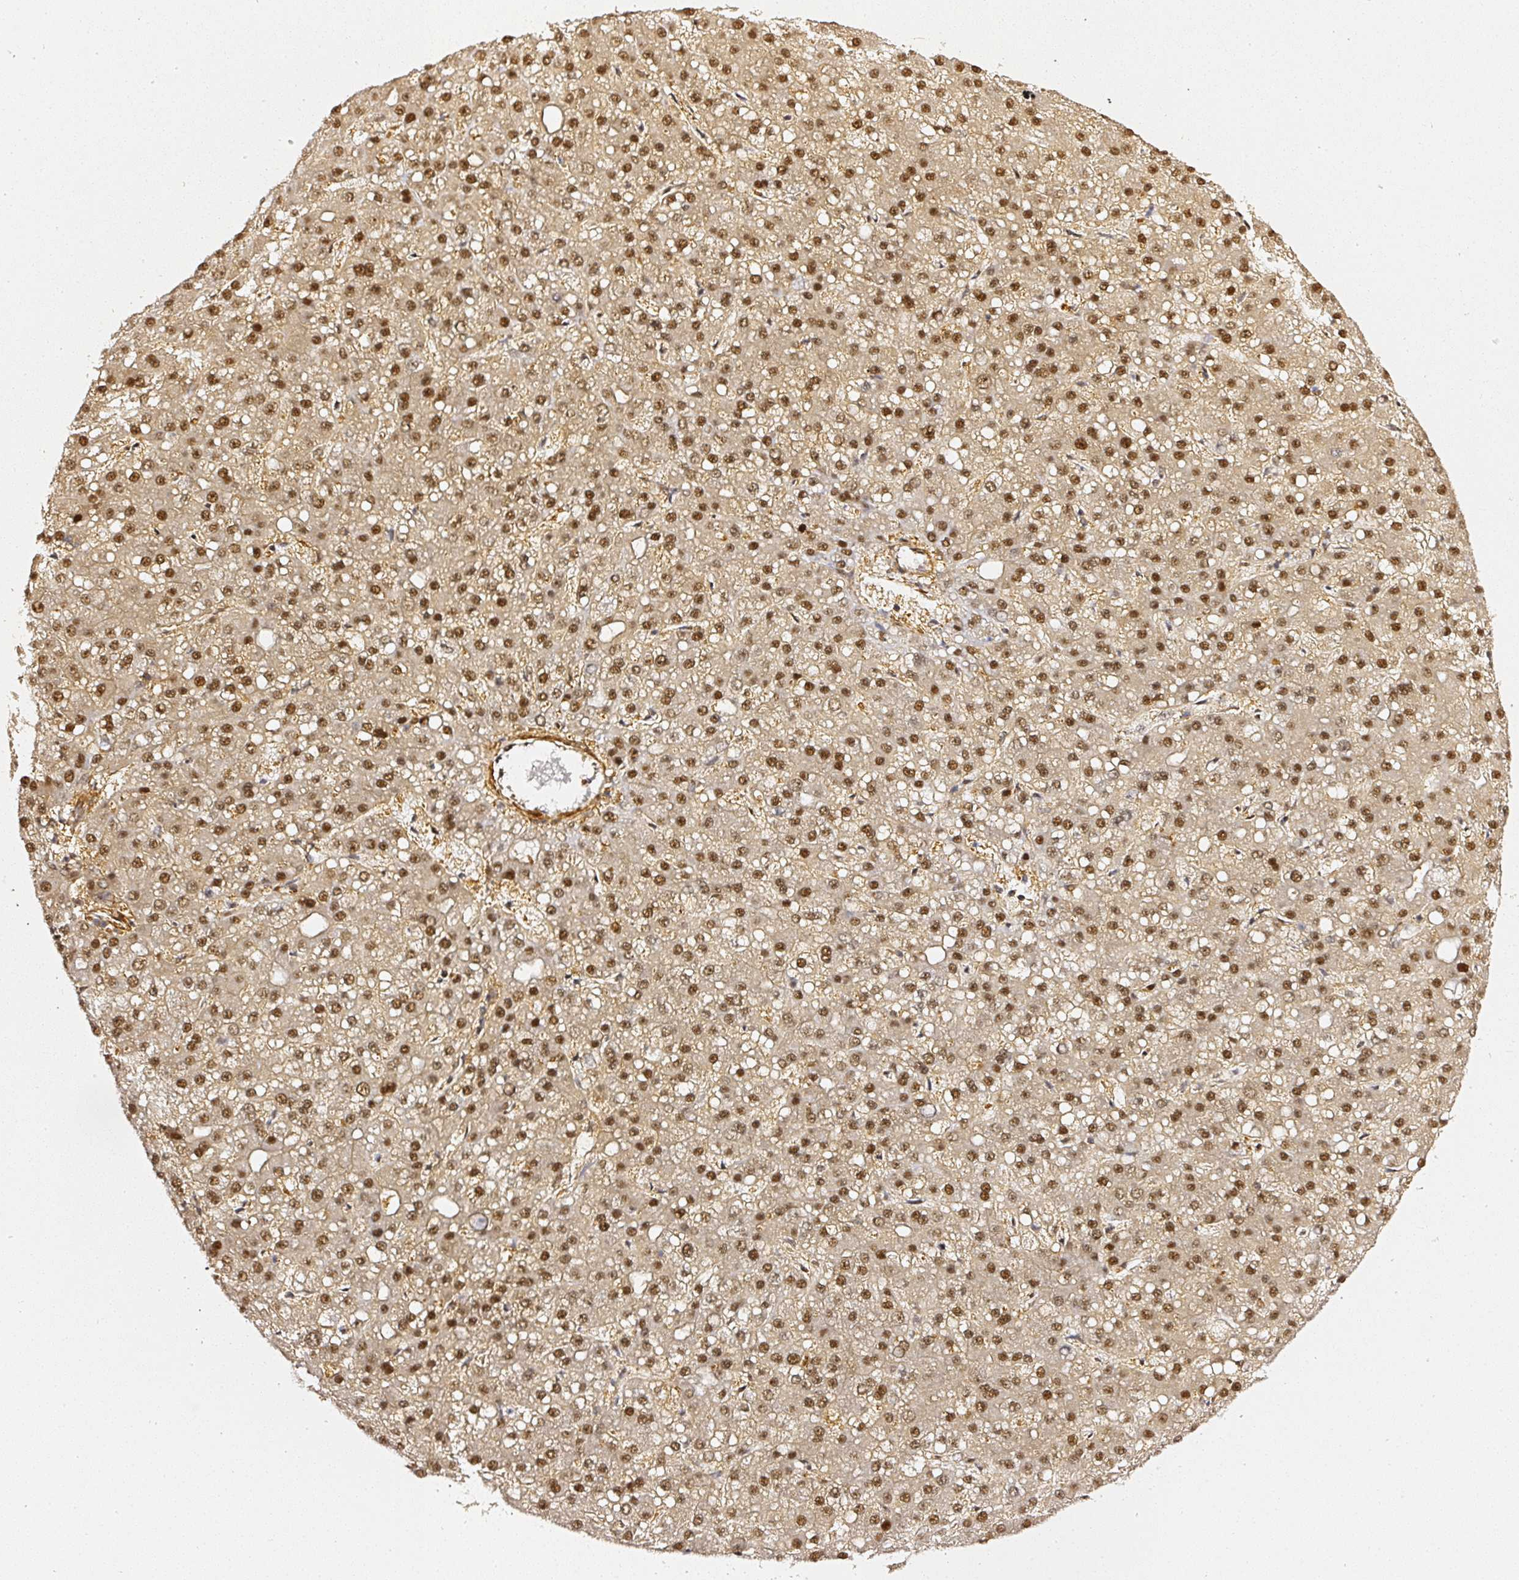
{"staining": {"intensity": "strong", "quantity": ">75%", "location": "cytoplasmic/membranous,nuclear"}, "tissue": "liver cancer", "cell_type": "Tumor cells", "image_type": "cancer", "snomed": [{"axis": "morphology", "description": "Carcinoma, Hepatocellular, NOS"}, {"axis": "topography", "description": "Liver"}], "caption": "This is a micrograph of immunohistochemistry staining of liver cancer, which shows strong expression in the cytoplasmic/membranous and nuclear of tumor cells.", "gene": "PSMD1", "patient": {"sex": "male", "age": 67}}